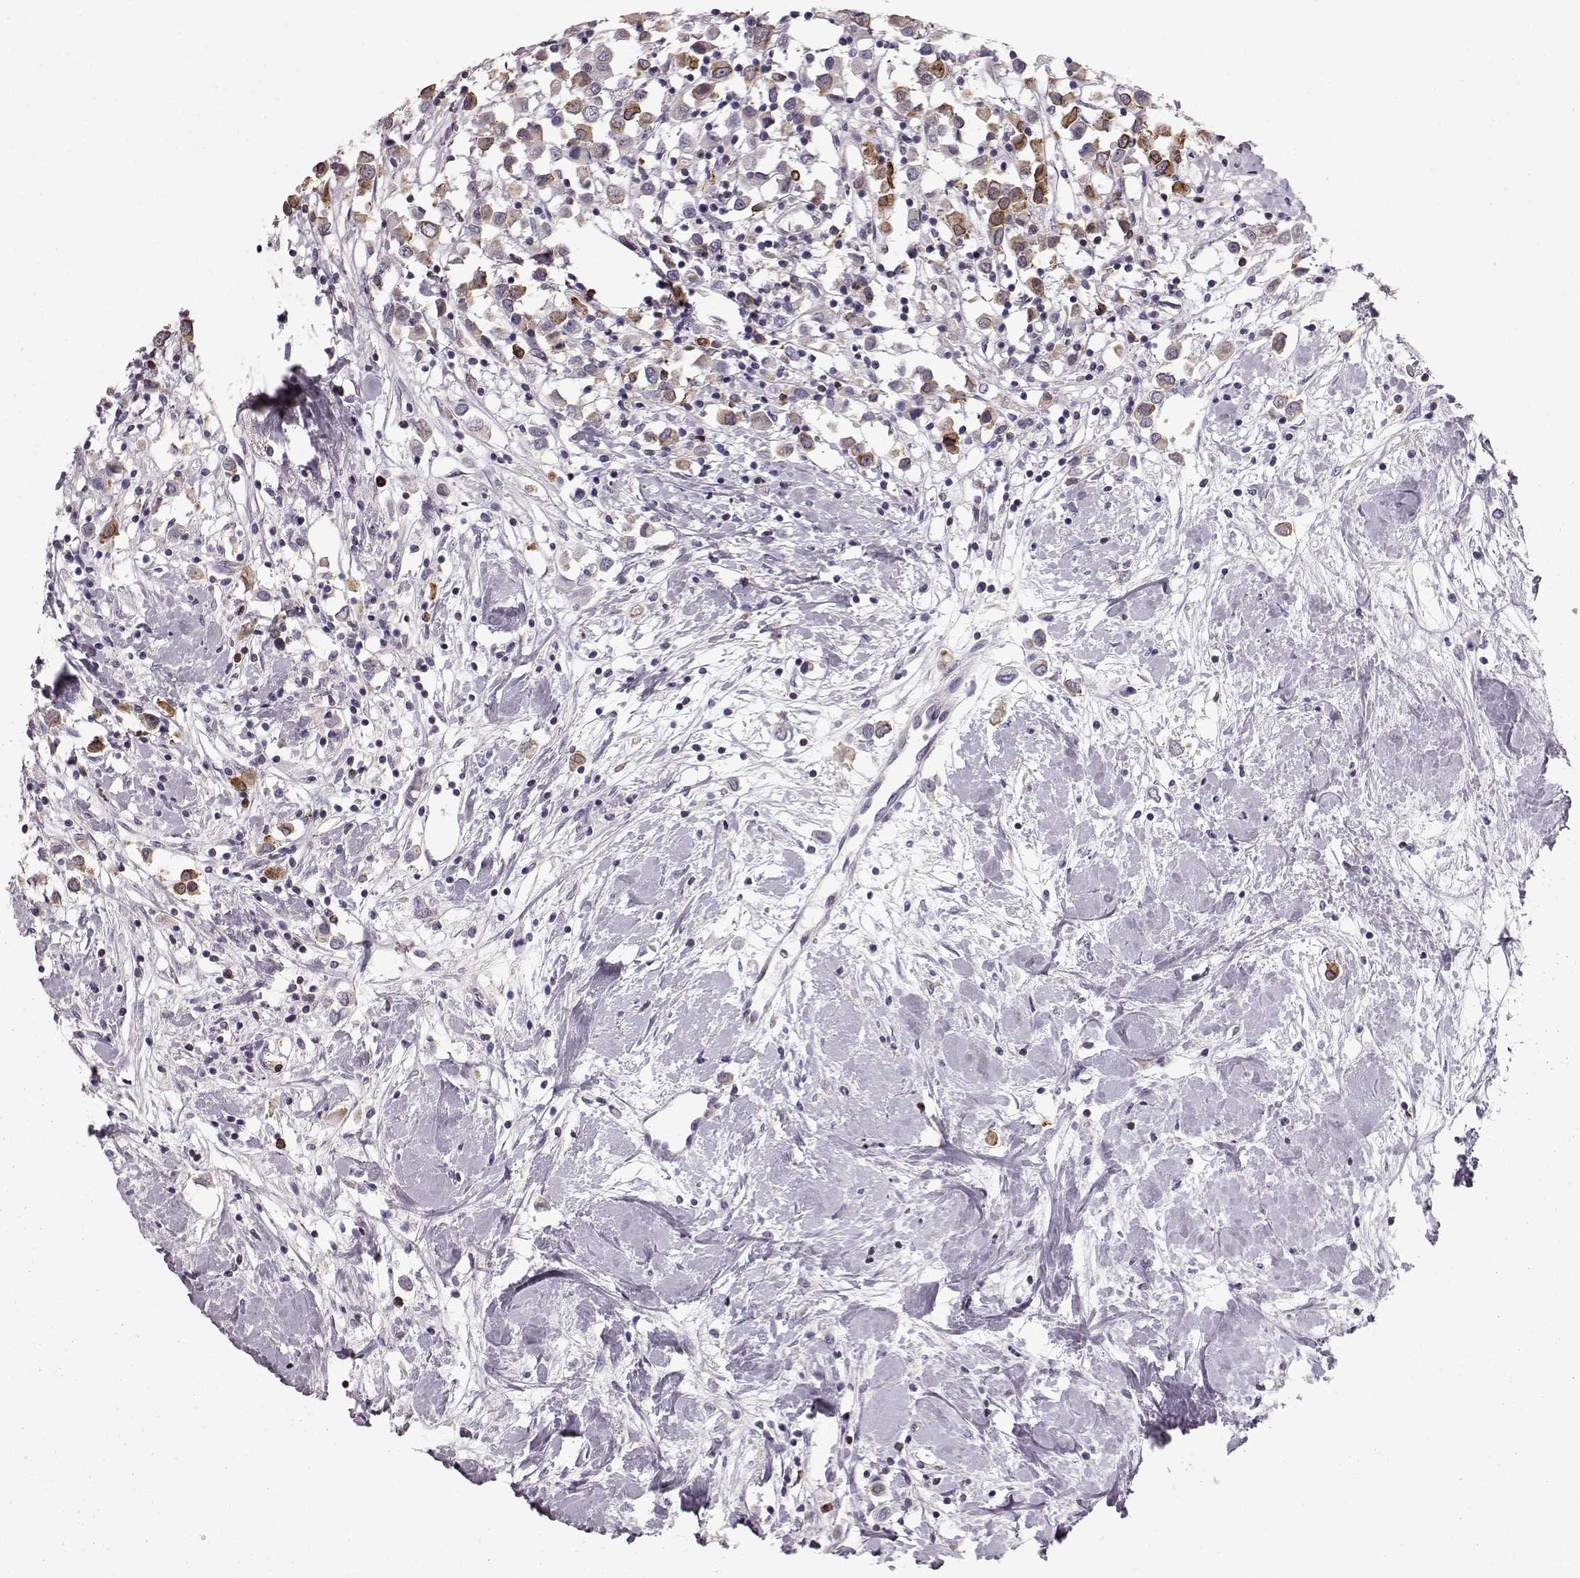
{"staining": {"intensity": "moderate", "quantity": "25%-75%", "location": "cytoplasmic/membranous"}, "tissue": "breast cancer", "cell_type": "Tumor cells", "image_type": "cancer", "snomed": [{"axis": "morphology", "description": "Duct carcinoma"}, {"axis": "topography", "description": "Breast"}], "caption": "Human breast invasive ductal carcinoma stained for a protein (brown) shows moderate cytoplasmic/membranous positive staining in about 25%-75% of tumor cells.", "gene": "ELOVL5", "patient": {"sex": "female", "age": 61}}